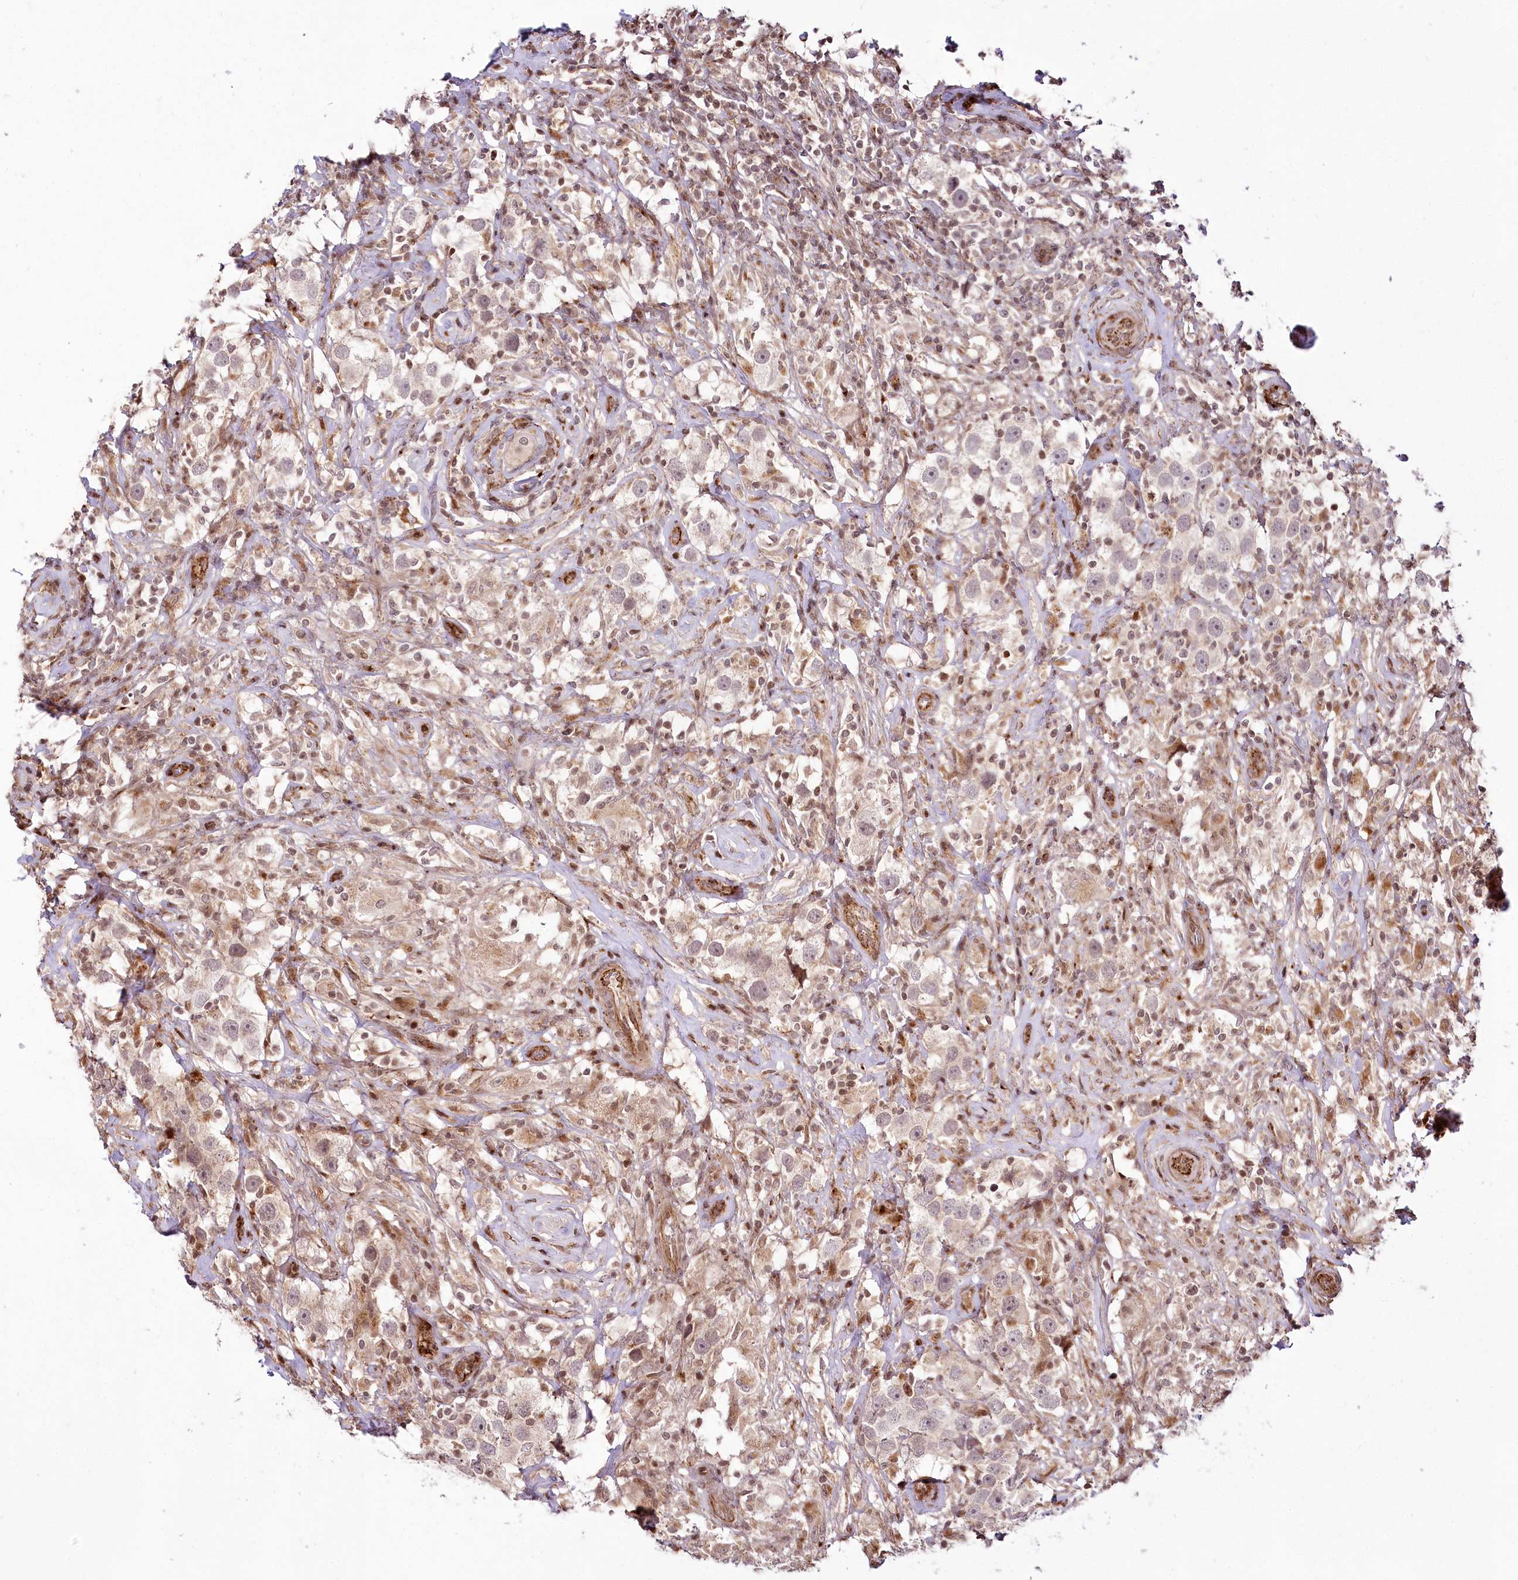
{"staining": {"intensity": "negative", "quantity": "none", "location": "none"}, "tissue": "testis cancer", "cell_type": "Tumor cells", "image_type": "cancer", "snomed": [{"axis": "morphology", "description": "Seminoma, NOS"}, {"axis": "topography", "description": "Testis"}], "caption": "Tumor cells show no significant protein staining in testis seminoma. (Immunohistochemistry, brightfield microscopy, high magnification).", "gene": "HOXC8", "patient": {"sex": "male", "age": 49}}